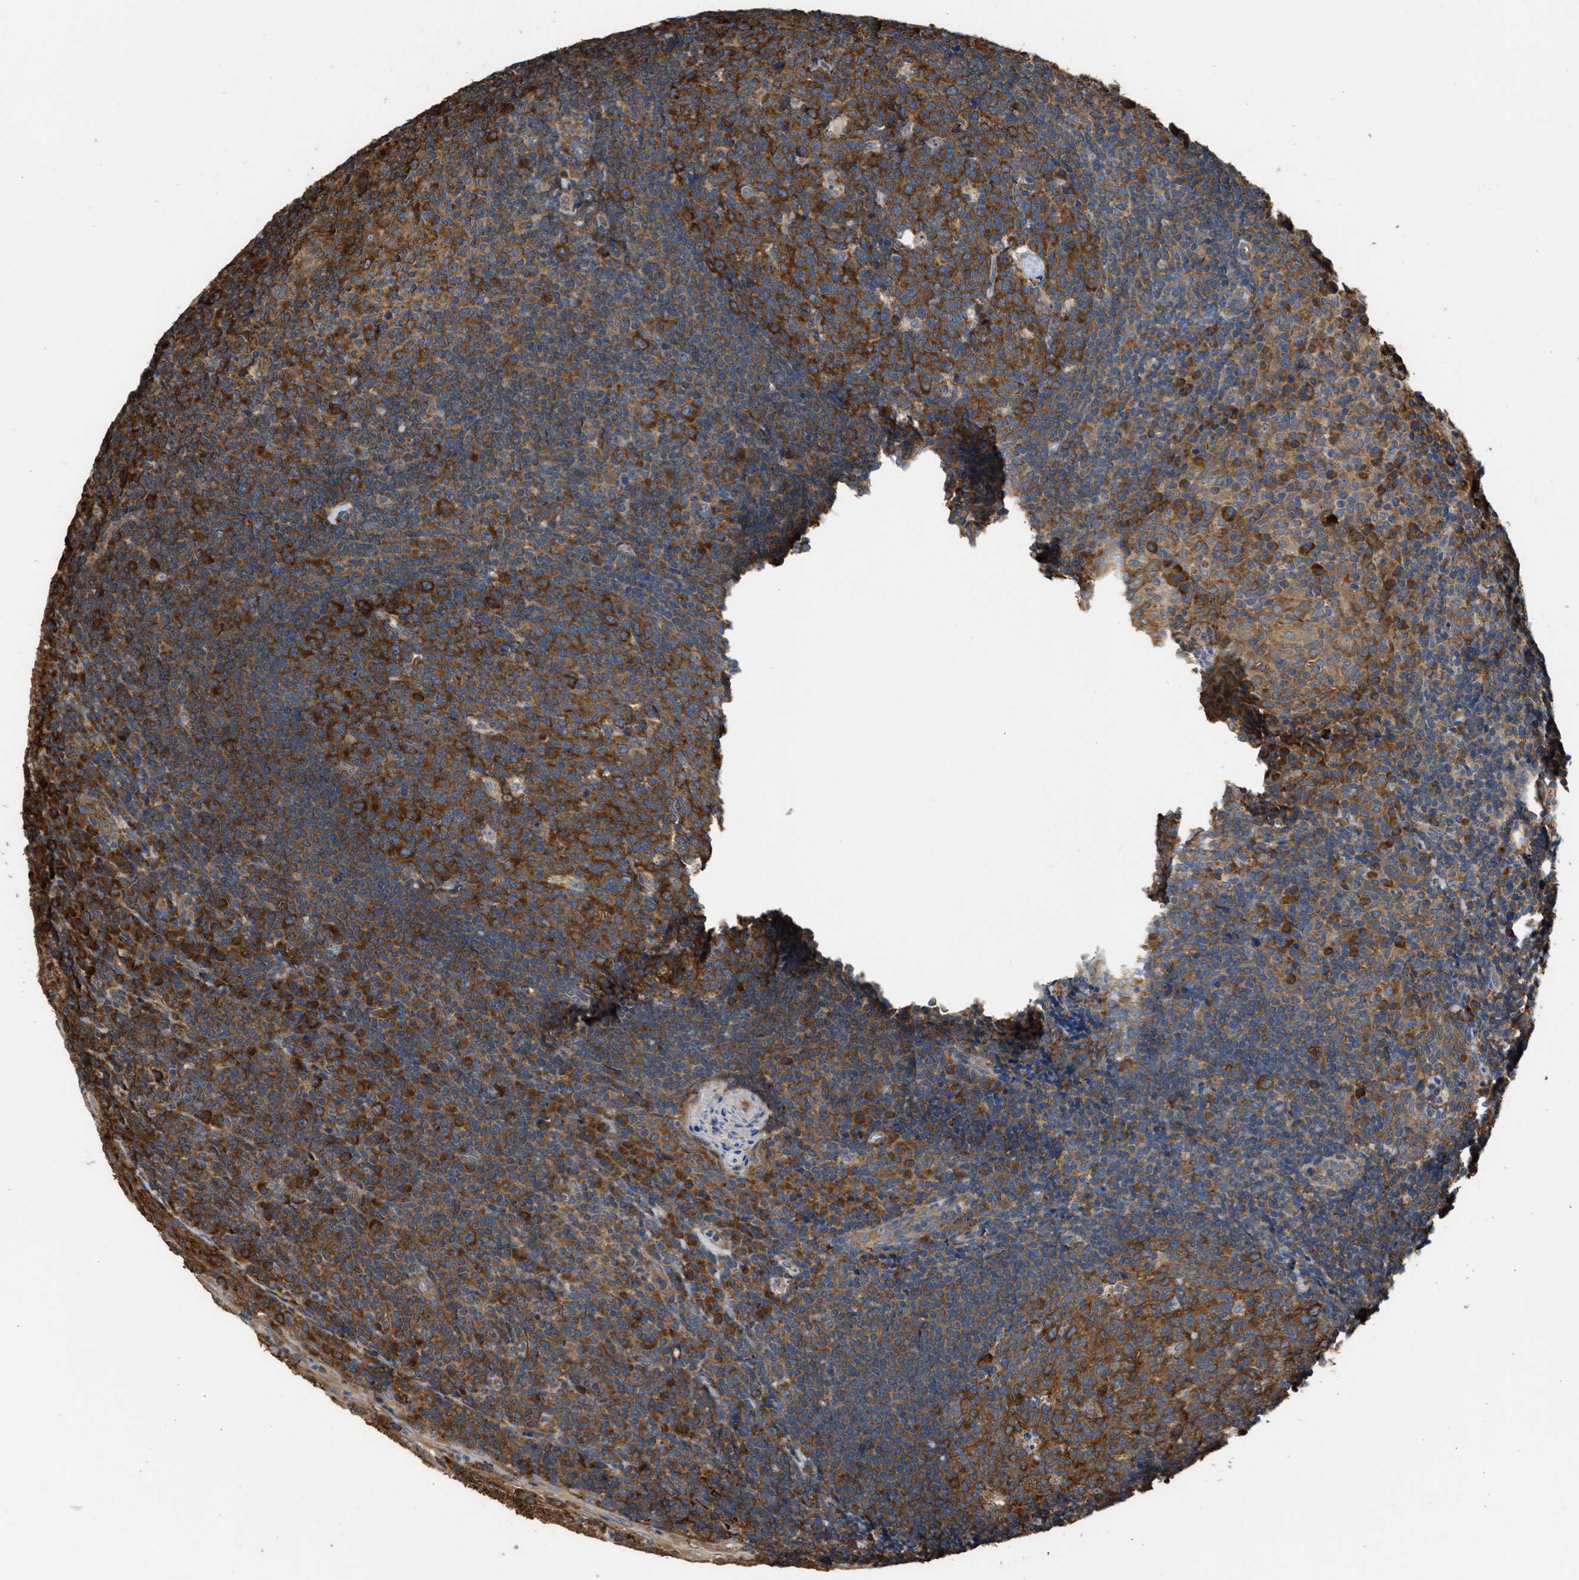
{"staining": {"intensity": "strong", "quantity": ">75%", "location": "cytoplasmic/membranous"}, "tissue": "tonsil", "cell_type": "Germinal center cells", "image_type": "normal", "snomed": [{"axis": "morphology", "description": "Normal tissue, NOS"}, {"axis": "topography", "description": "Tonsil"}], "caption": "Germinal center cells show high levels of strong cytoplasmic/membranous positivity in approximately >75% of cells in unremarkable tonsil. (DAB (3,3'-diaminobenzidine) IHC with brightfield microscopy, high magnification).", "gene": "SLC36A4", "patient": {"sex": "male", "age": 37}}